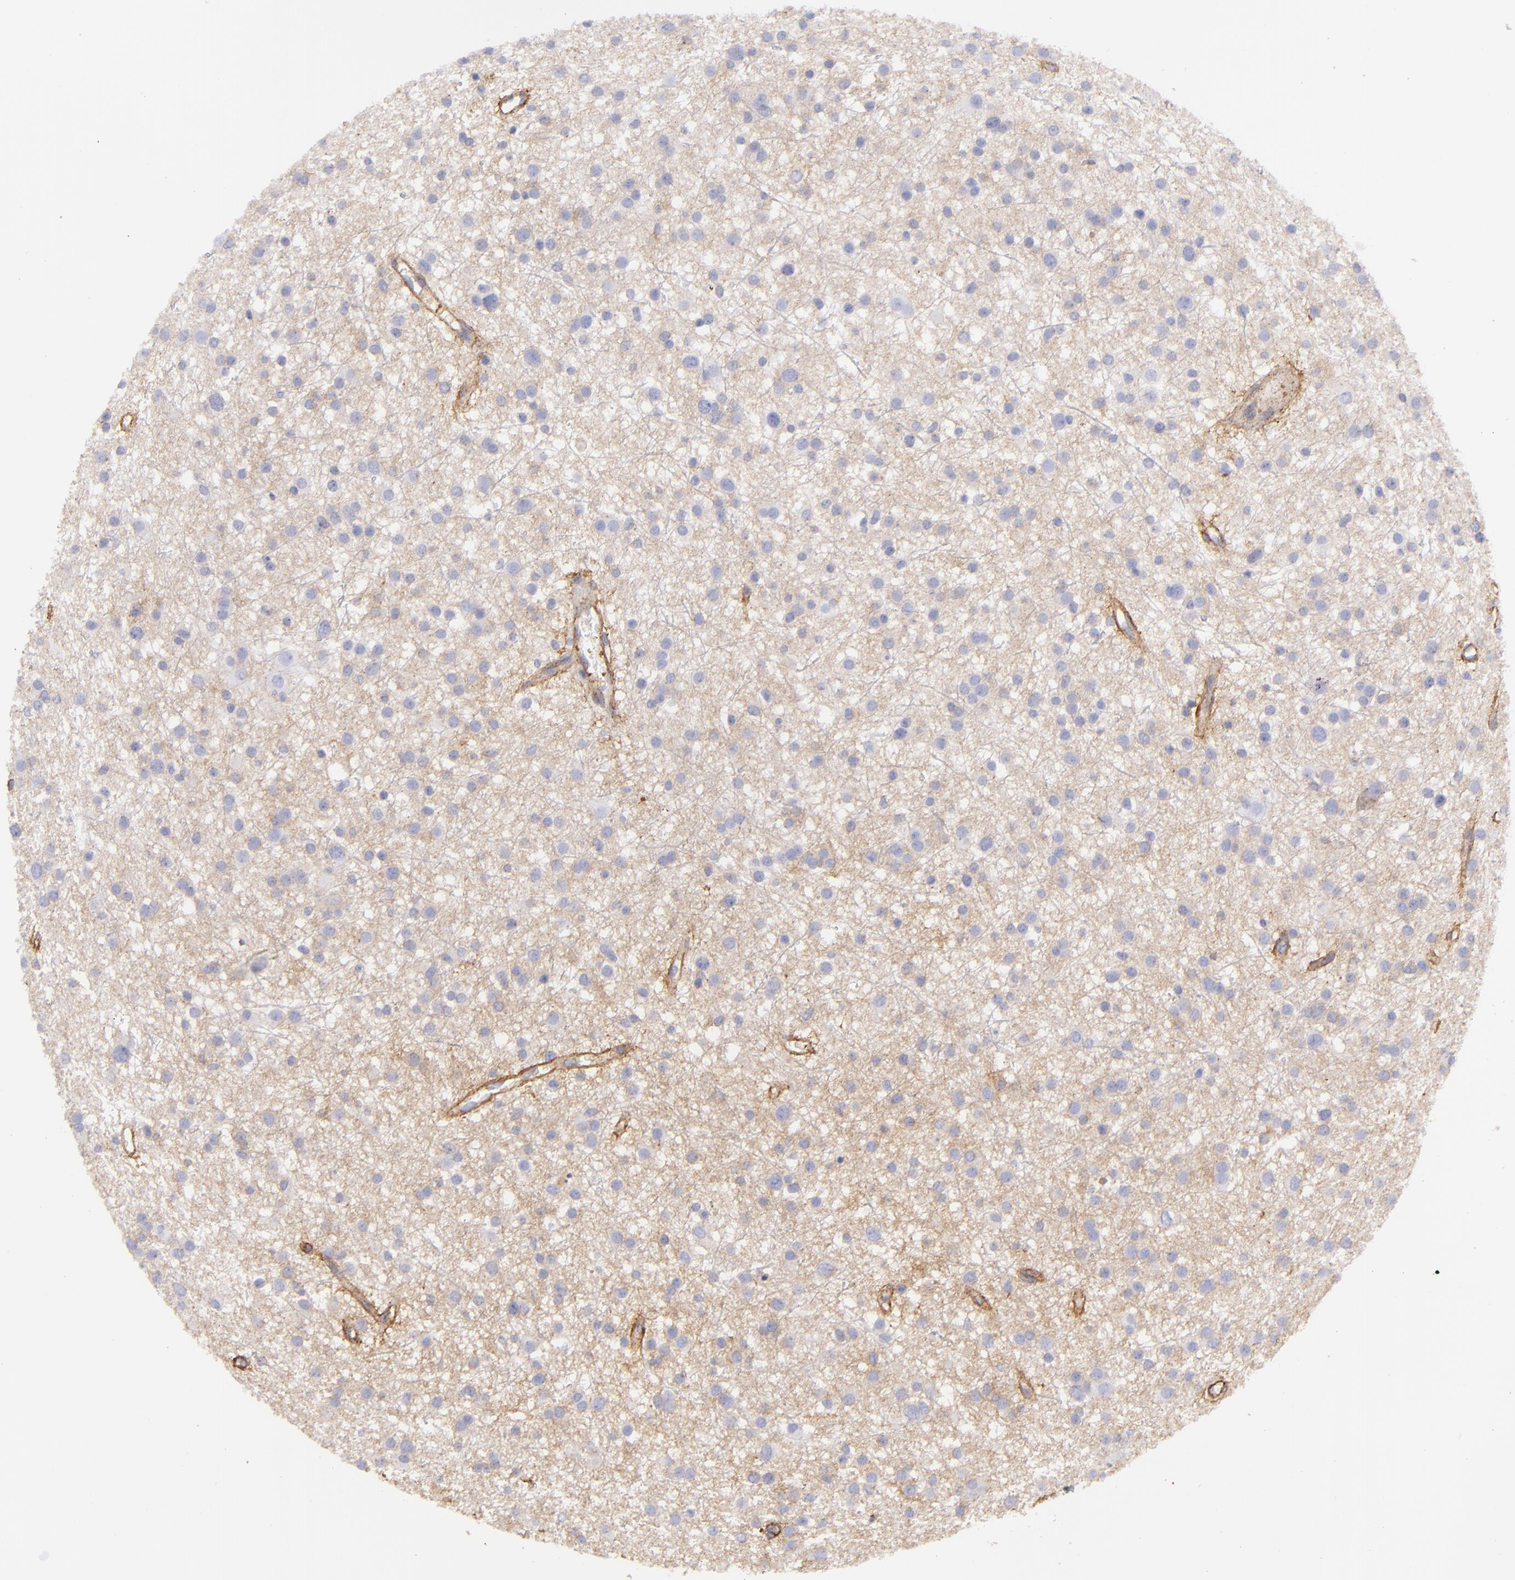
{"staining": {"intensity": "negative", "quantity": "none", "location": "none"}, "tissue": "glioma", "cell_type": "Tumor cells", "image_type": "cancer", "snomed": [{"axis": "morphology", "description": "Glioma, malignant, Low grade"}, {"axis": "topography", "description": "Brain"}], "caption": "IHC image of neoplastic tissue: human glioma stained with DAB (3,3'-diaminobenzidine) exhibits no significant protein expression in tumor cells.", "gene": "CD151", "patient": {"sex": "female", "age": 36}}